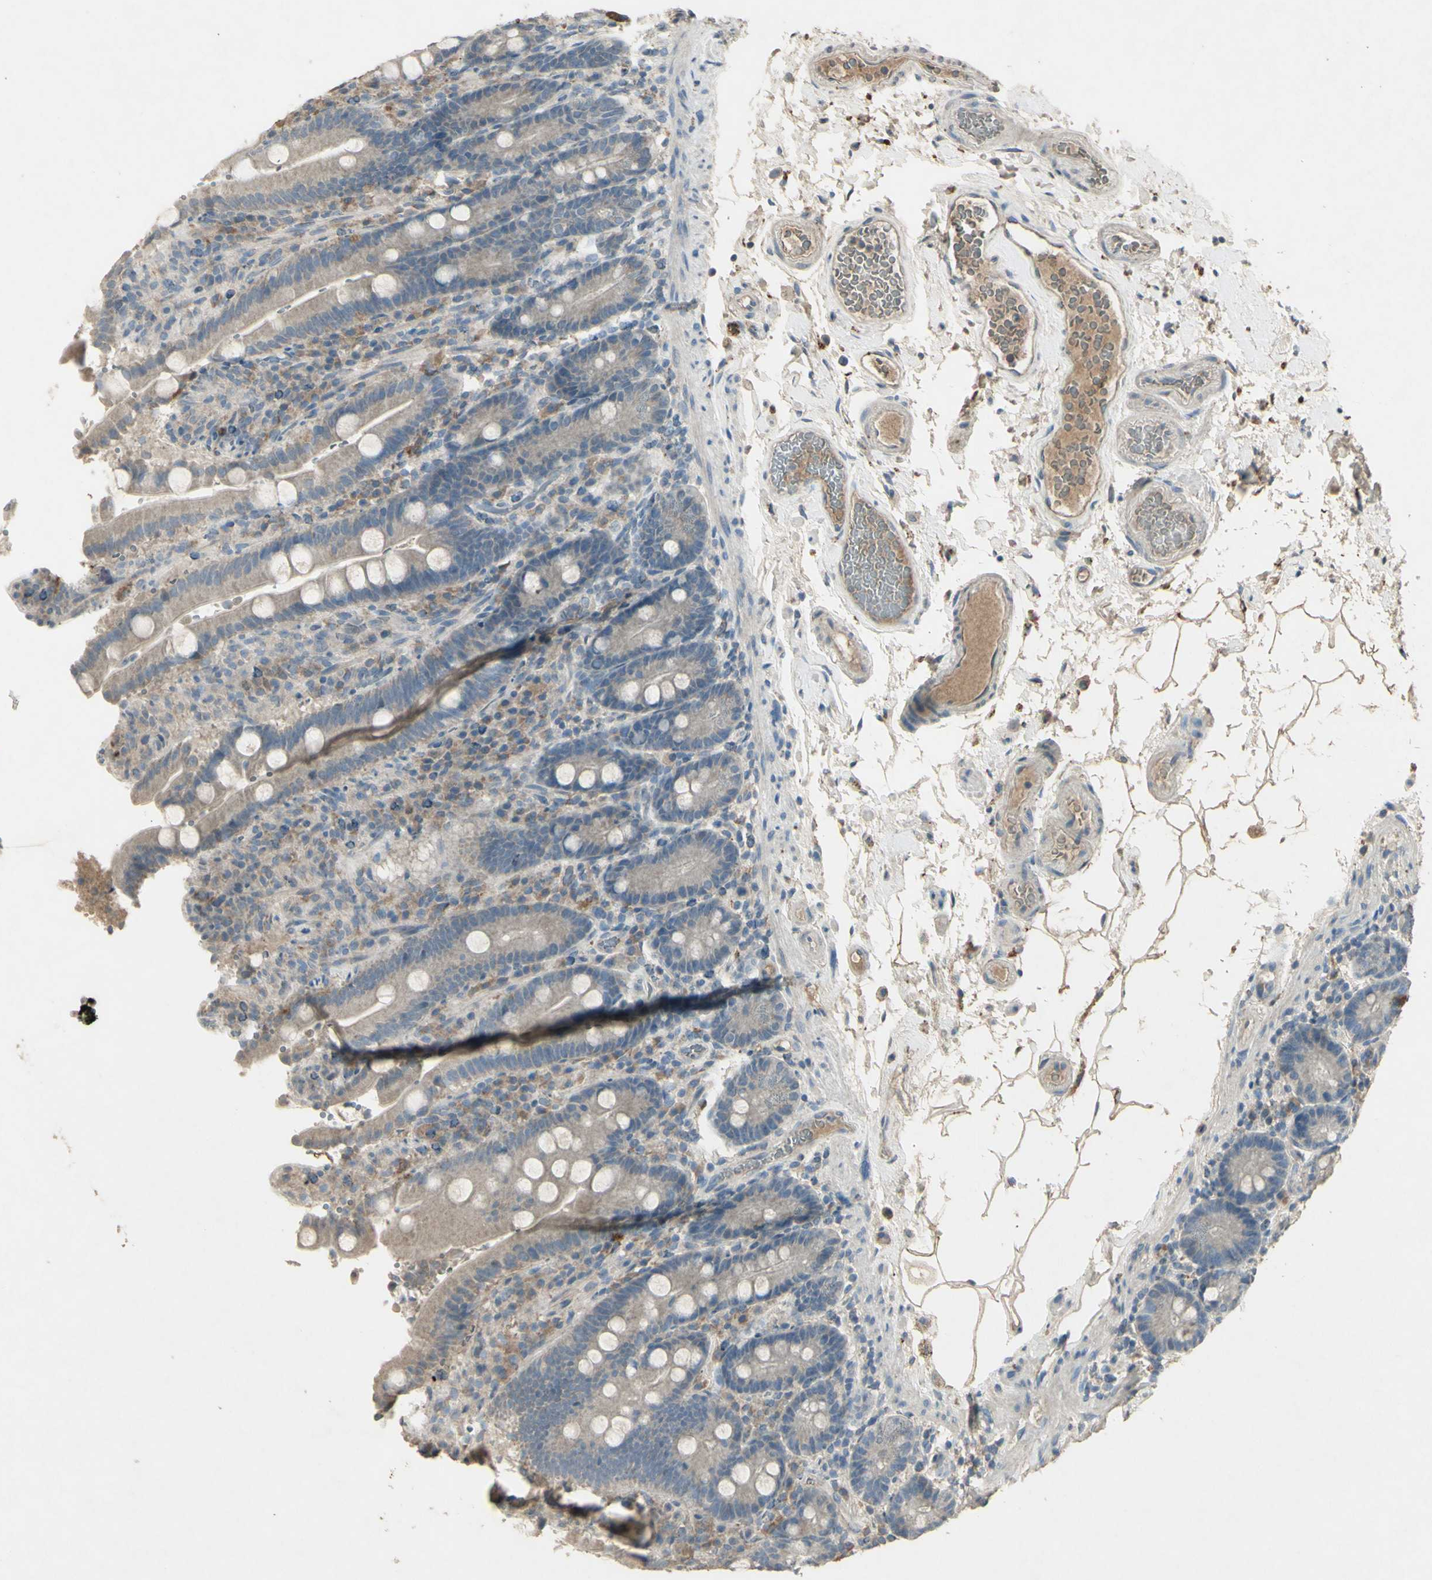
{"staining": {"intensity": "weak", "quantity": ">75%", "location": "cytoplasmic/membranous"}, "tissue": "duodenum", "cell_type": "Glandular cells", "image_type": "normal", "snomed": [{"axis": "morphology", "description": "Normal tissue, NOS"}, {"axis": "topography", "description": "Small intestine, NOS"}], "caption": "Duodenum stained for a protein reveals weak cytoplasmic/membranous positivity in glandular cells. (DAB (3,3'-diaminobenzidine) IHC, brown staining for protein, blue staining for nuclei).", "gene": "TIMM21", "patient": {"sex": "female", "age": 71}}